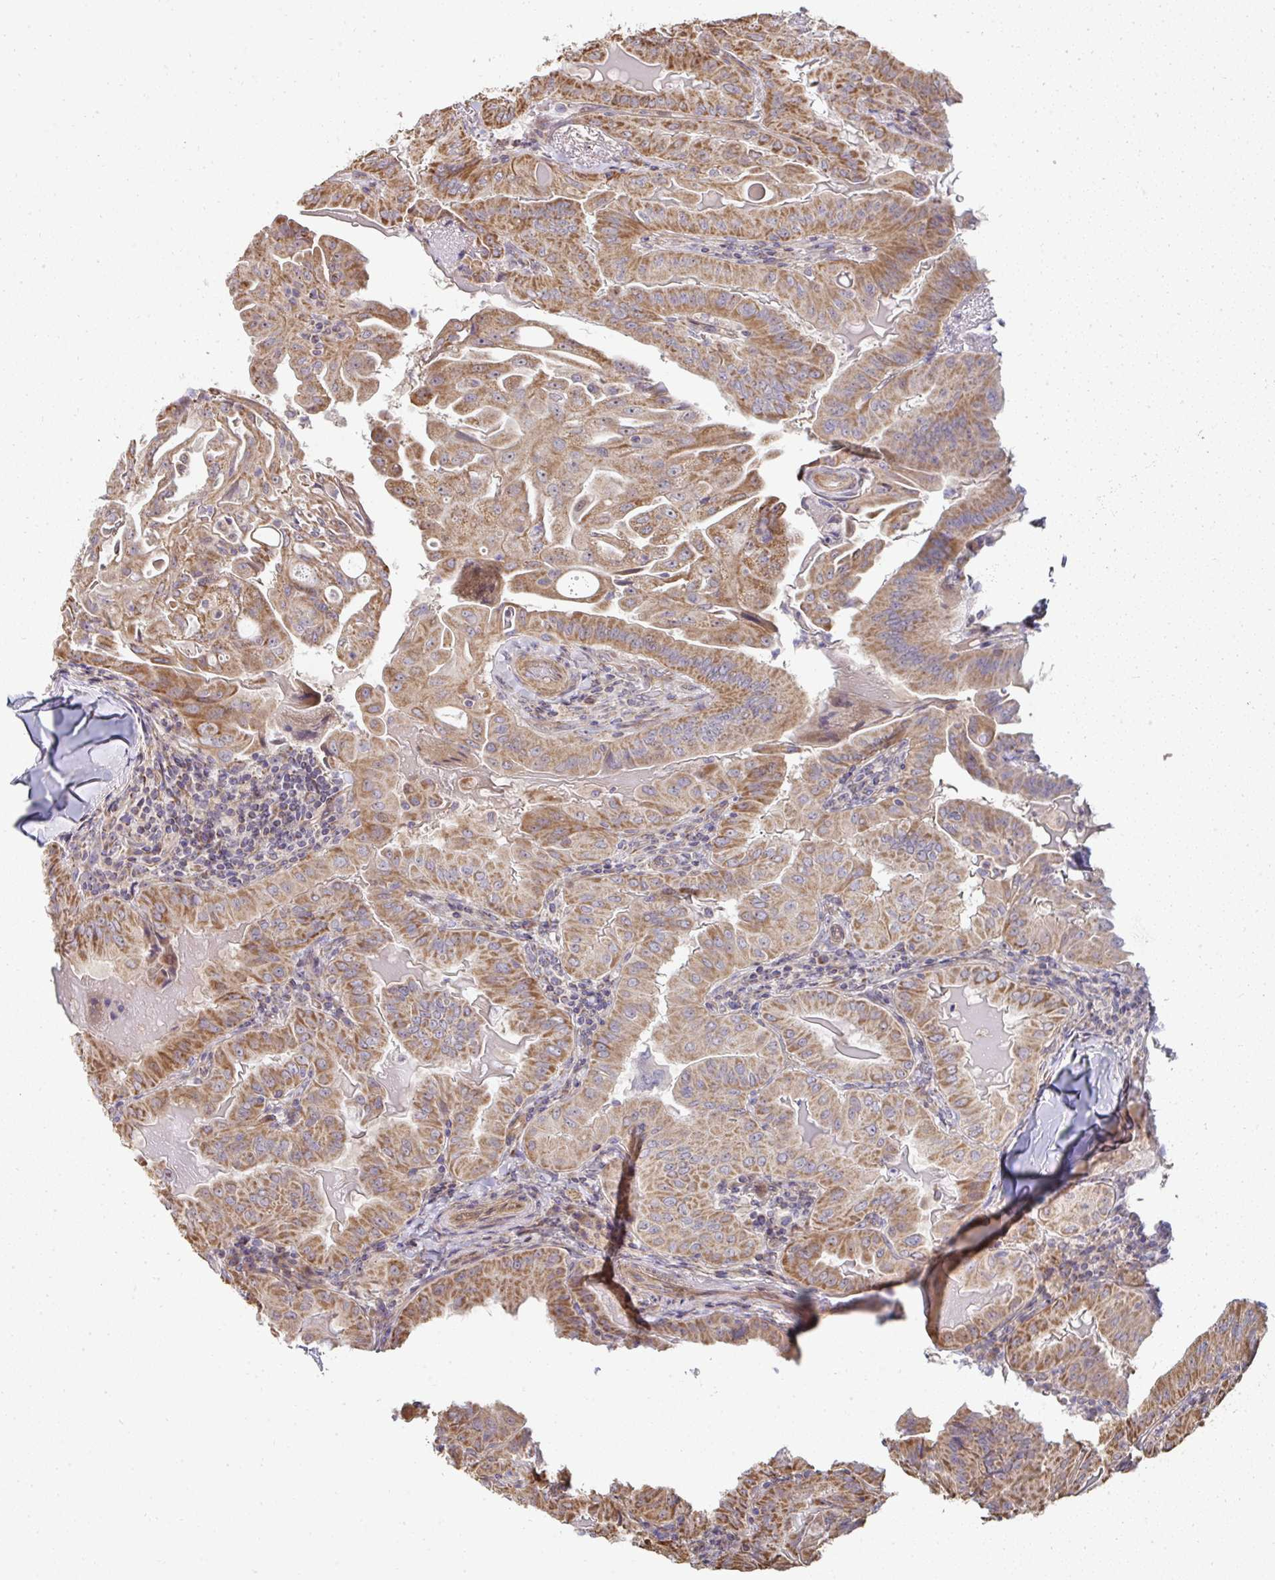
{"staining": {"intensity": "moderate", "quantity": ">75%", "location": "cytoplasmic/membranous"}, "tissue": "thyroid cancer", "cell_type": "Tumor cells", "image_type": "cancer", "snomed": [{"axis": "morphology", "description": "Papillary adenocarcinoma, NOS"}, {"axis": "topography", "description": "Thyroid gland"}], "caption": "This is a micrograph of immunohistochemistry (IHC) staining of thyroid papillary adenocarcinoma, which shows moderate expression in the cytoplasmic/membranous of tumor cells.", "gene": "AGTPBP1", "patient": {"sex": "female", "age": 68}}